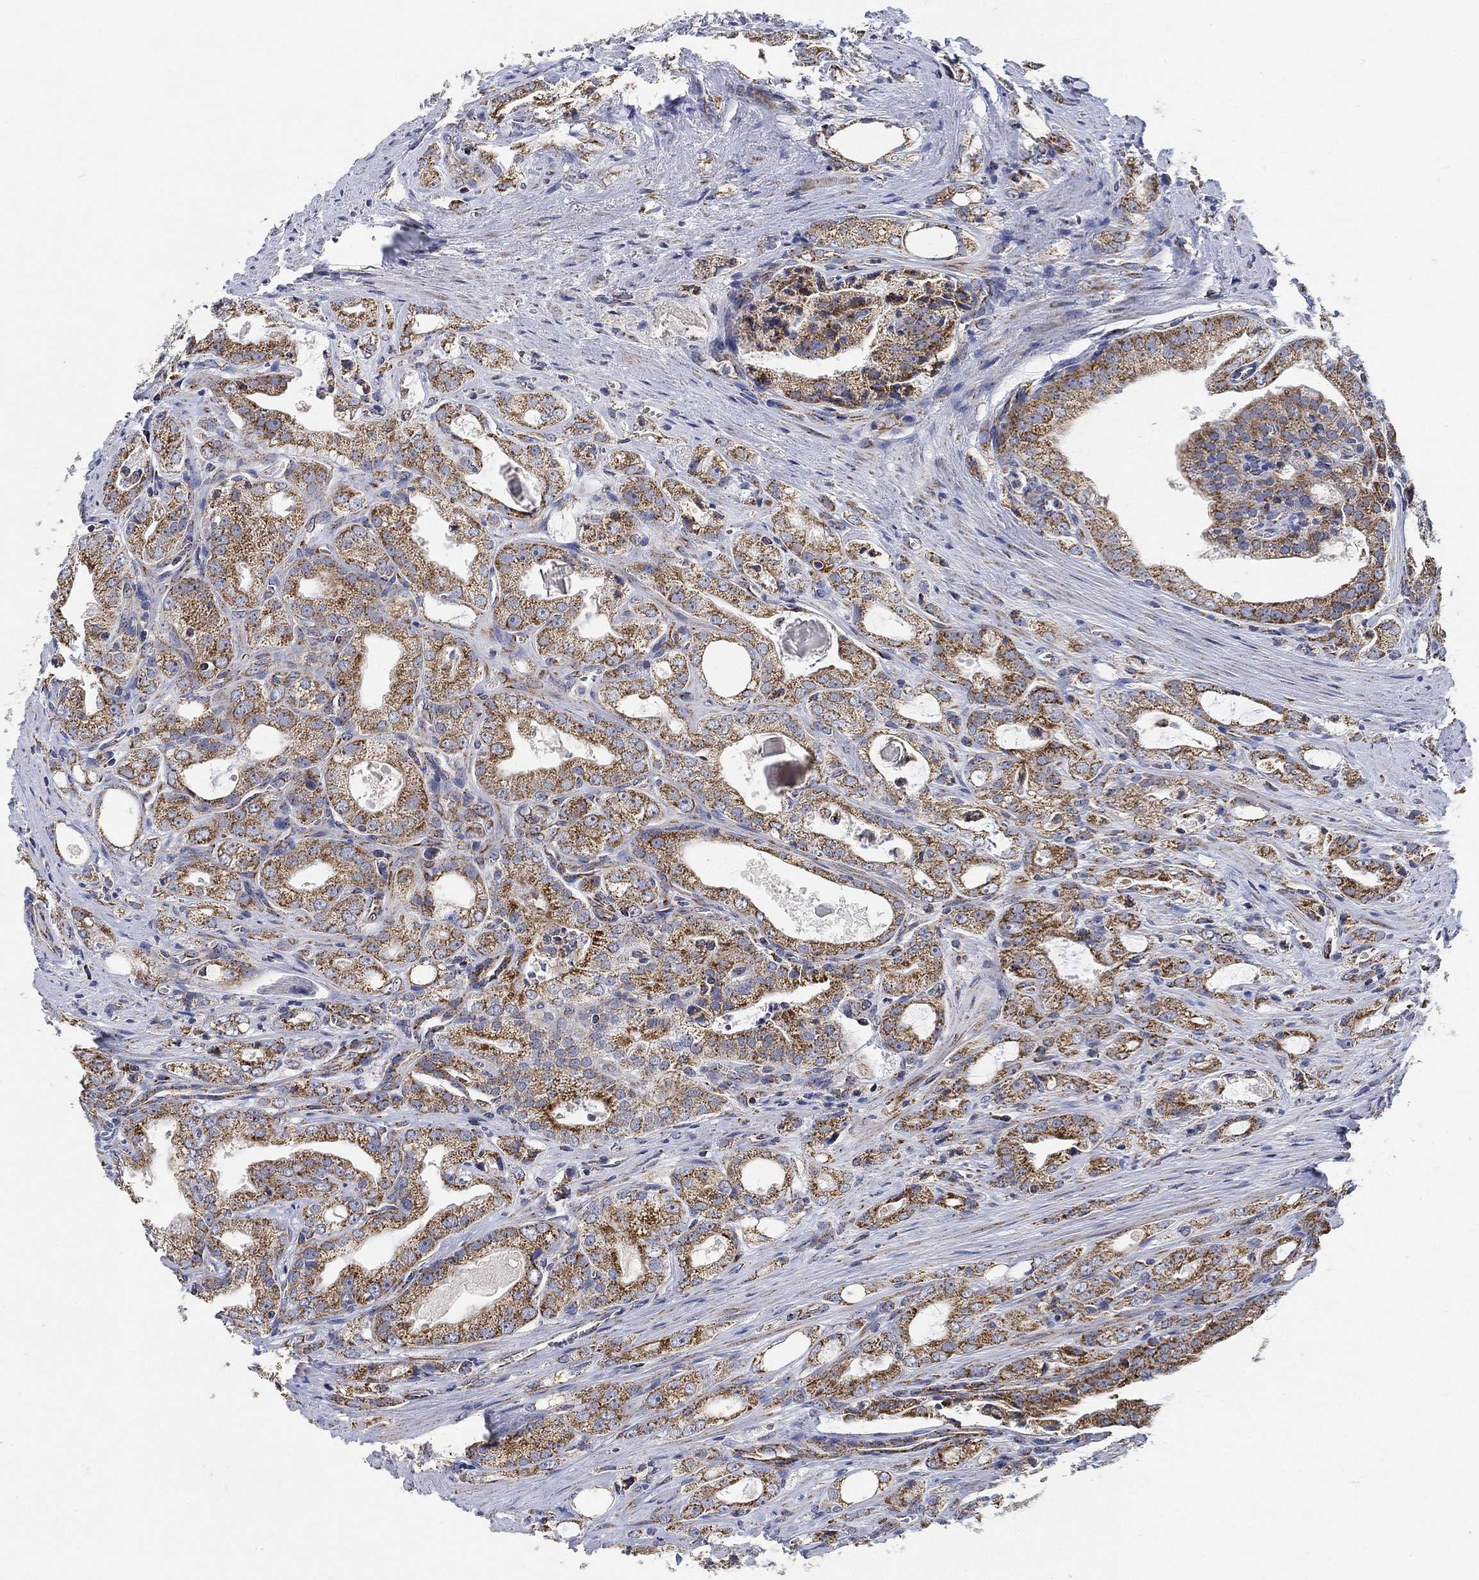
{"staining": {"intensity": "moderate", "quantity": "<25%", "location": "cytoplasmic/membranous"}, "tissue": "prostate cancer", "cell_type": "Tumor cells", "image_type": "cancer", "snomed": [{"axis": "morphology", "description": "Adenocarcinoma, NOS"}, {"axis": "morphology", "description": "Adenocarcinoma, High grade"}, {"axis": "topography", "description": "Prostate"}], "caption": "Approximately <25% of tumor cells in human adenocarcinoma (prostate) show moderate cytoplasmic/membranous protein expression as visualized by brown immunohistochemical staining.", "gene": "NDUFS3", "patient": {"sex": "male", "age": 70}}